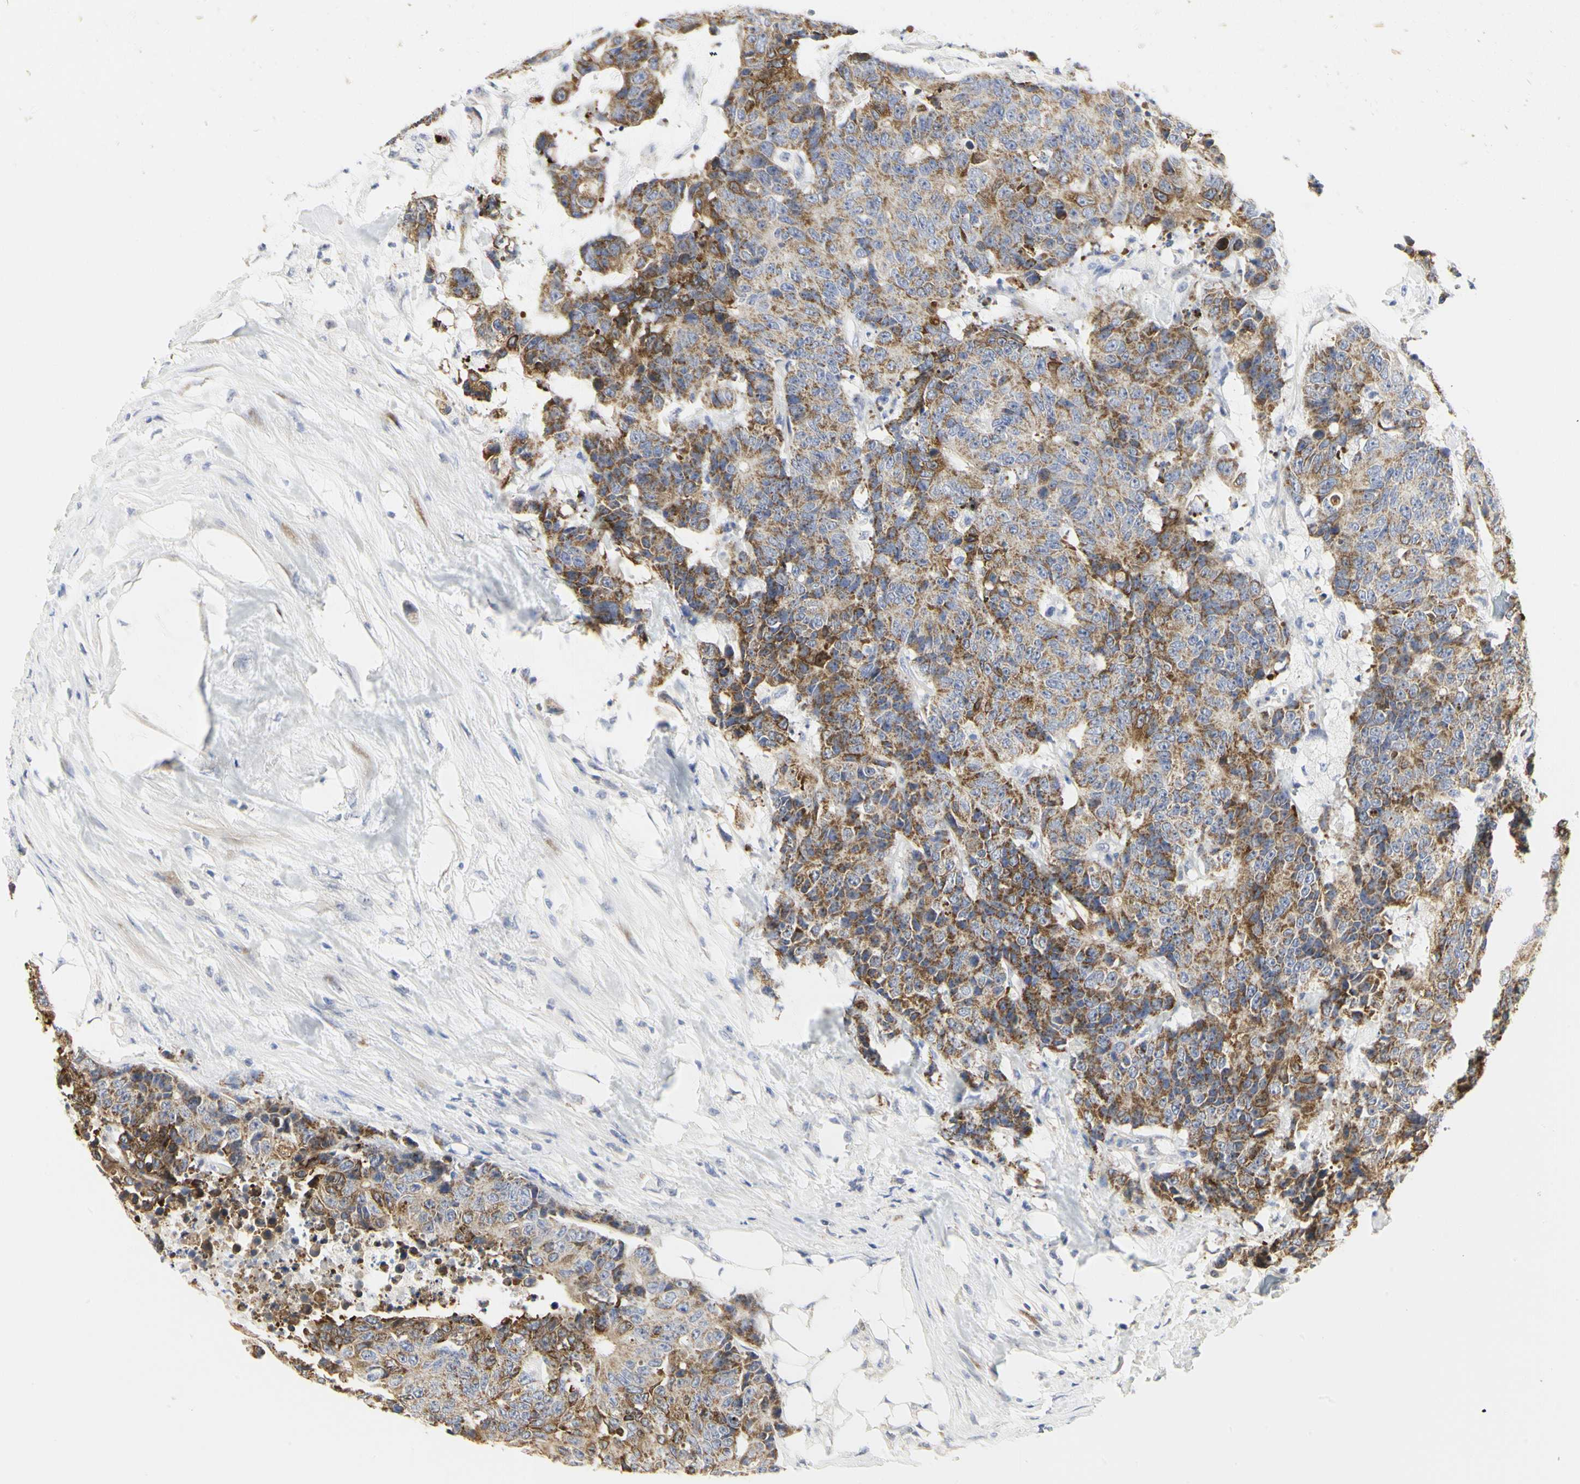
{"staining": {"intensity": "moderate", "quantity": ">75%", "location": "cytoplasmic/membranous"}, "tissue": "colorectal cancer", "cell_type": "Tumor cells", "image_type": "cancer", "snomed": [{"axis": "morphology", "description": "Adenocarcinoma, NOS"}, {"axis": "topography", "description": "Colon"}], "caption": "Immunohistochemical staining of human colorectal cancer (adenocarcinoma) exhibits moderate cytoplasmic/membranous protein positivity in approximately >75% of tumor cells.", "gene": "SHANK2", "patient": {"sex": "female", "age": 86}}